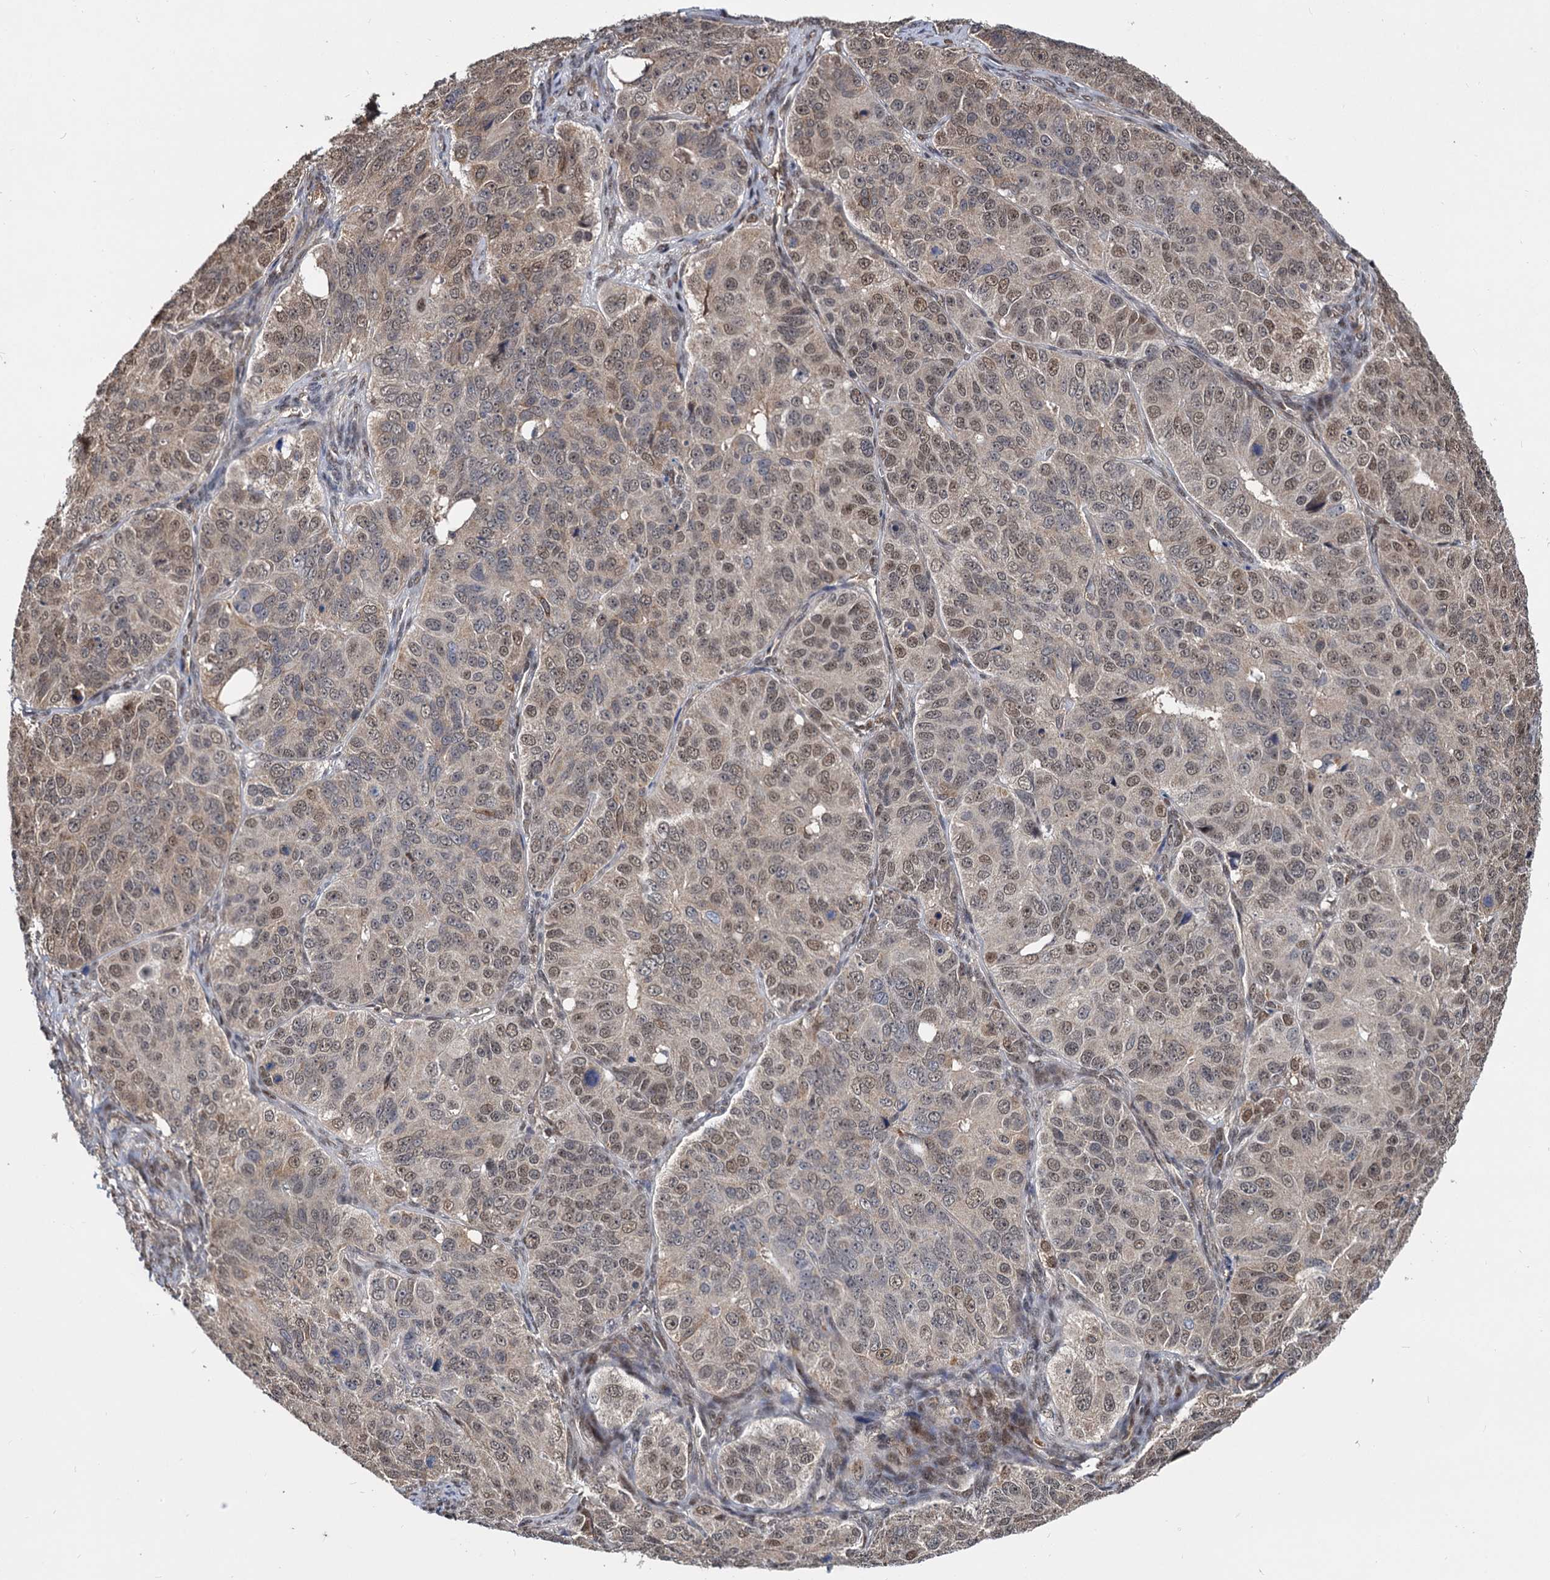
{"staining": {"intensity": "moderate", "quantity": ">75%", "location": "nuclear"}, "tissue": "ovarian cancer", "cell_type": "Tumor cells", "image_type": "cancer", "snomed": [{"axis": "morphology", "description": "Carcinoma, endometroid"}, {"axis": "topography", "description": "Ovary"}], "caption": "A high-resolution photomicrograph shows IHC staining of ovarian endometroid carcinoma, which reveals moderate nuclear expression in approximately >75% of tumor cells.", "gene": "PSMD4", "patient": {"sex": "female", "age": 51}}